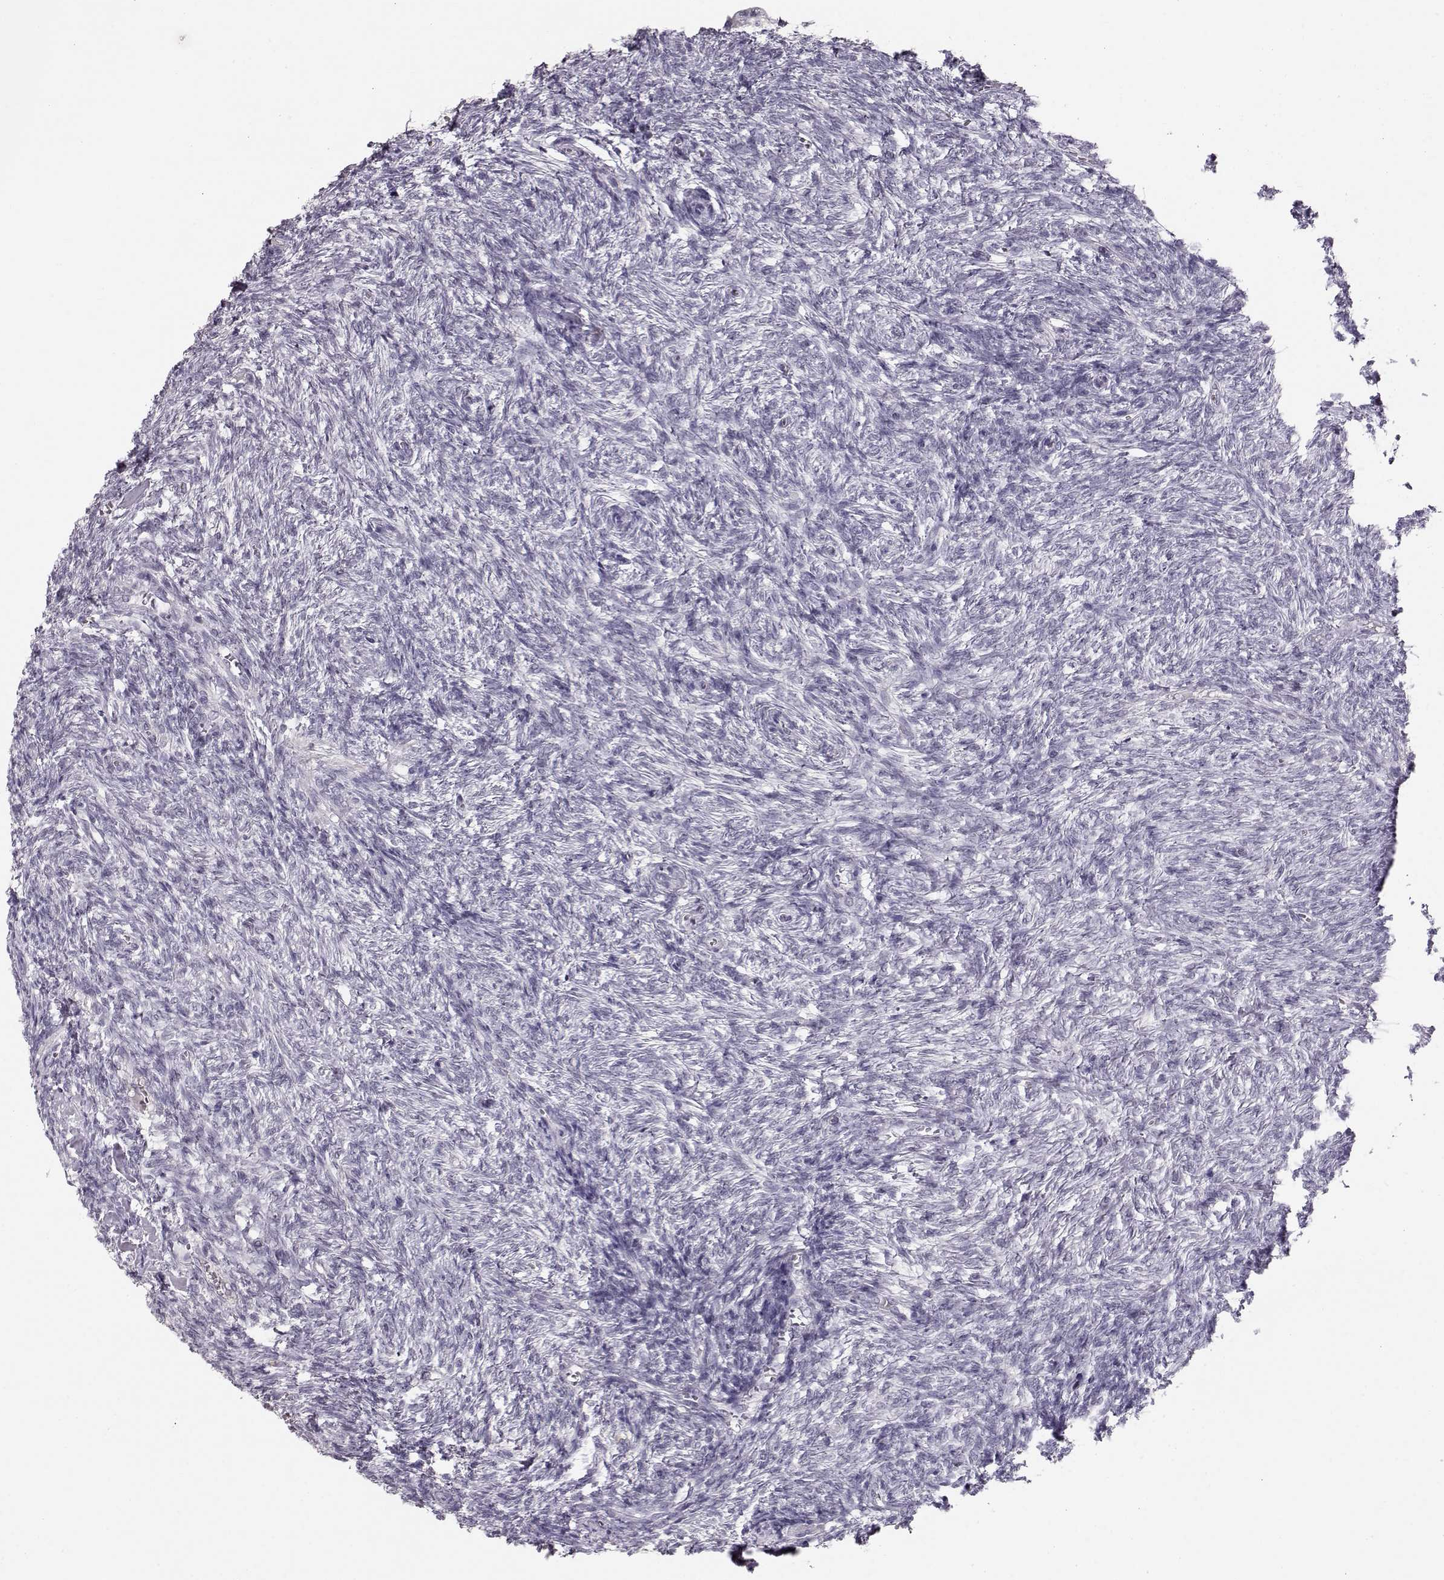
{"staining": {"intensity": "negative", "quantity": "none", "location": "none"}, "tissue": "ovary", "cell_type": "Follicle cells", "image_type": "normal", "snomed": [{"axis": "morphology", "description": "Normal tissue, NOS"}, {"axis": "topography", "description": "Ovary"}], "caption": "The immunohistochemistry (IHC) histopathology image has no significant staining in follicle cells of ovary.", "gene": "POU1F1", "patient": {"sex": "female", "age": 43}}